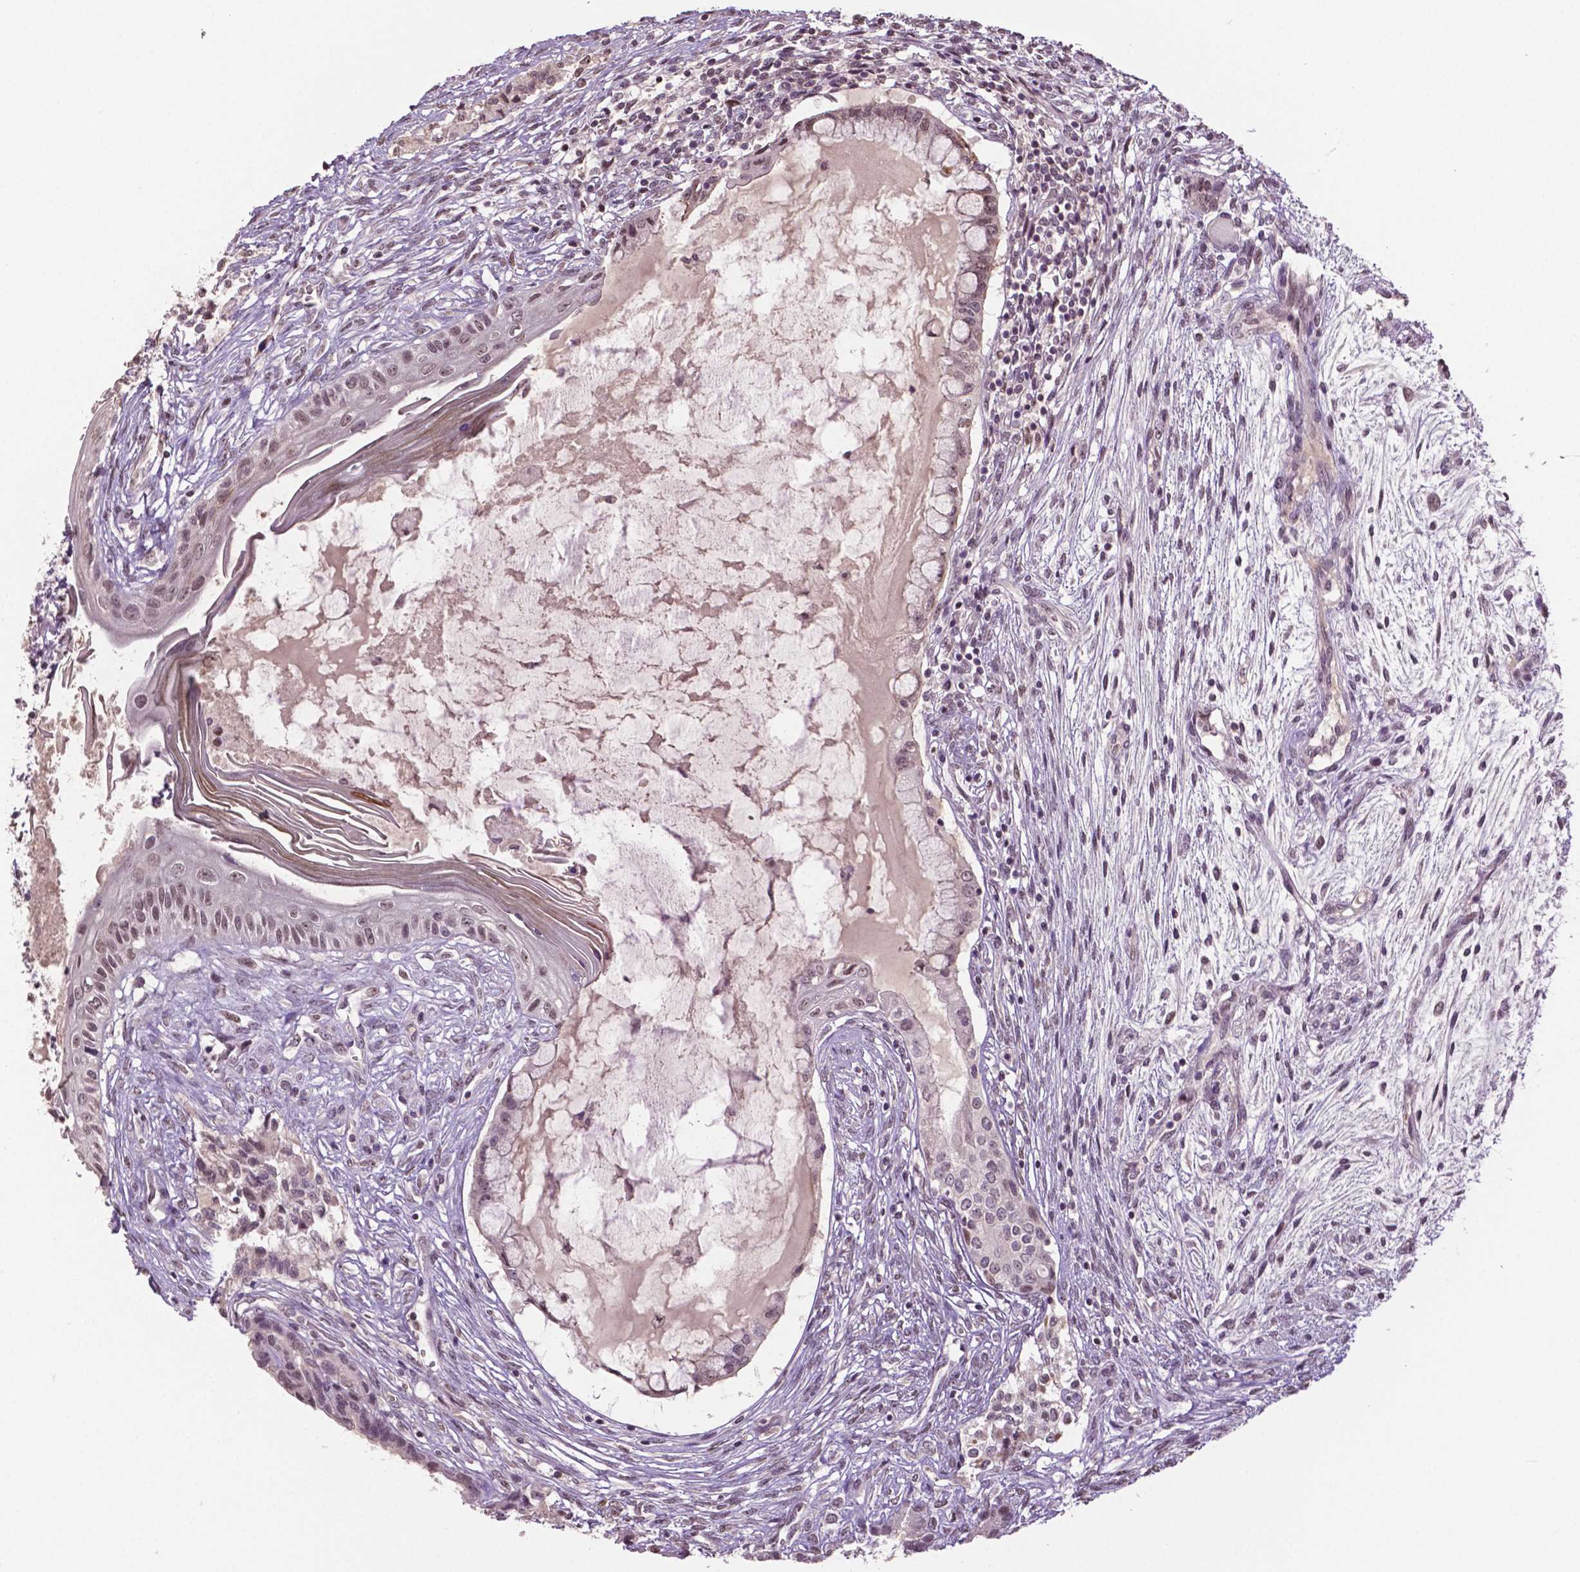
{"staining": {"intensity": "weak", "quantity": ">75%", "location": "nuclear"}, "tissue": "testis cancer", "cell_type": "Tumor cells", "image_type": "cancer", "snomed": [{"axis": "morphology", "description": "Carcinoma, Embryonal, NOS"}, {"axis": "topography", "description": "Testis"}], "caption": "Protein expression analysis of human testis cancer (embryonal carcinoma) reveals weak nuclear positivity in about >75% of tumor cells.", "gene": "DLX5", "patient": {"sex": "male", "age": 37}}